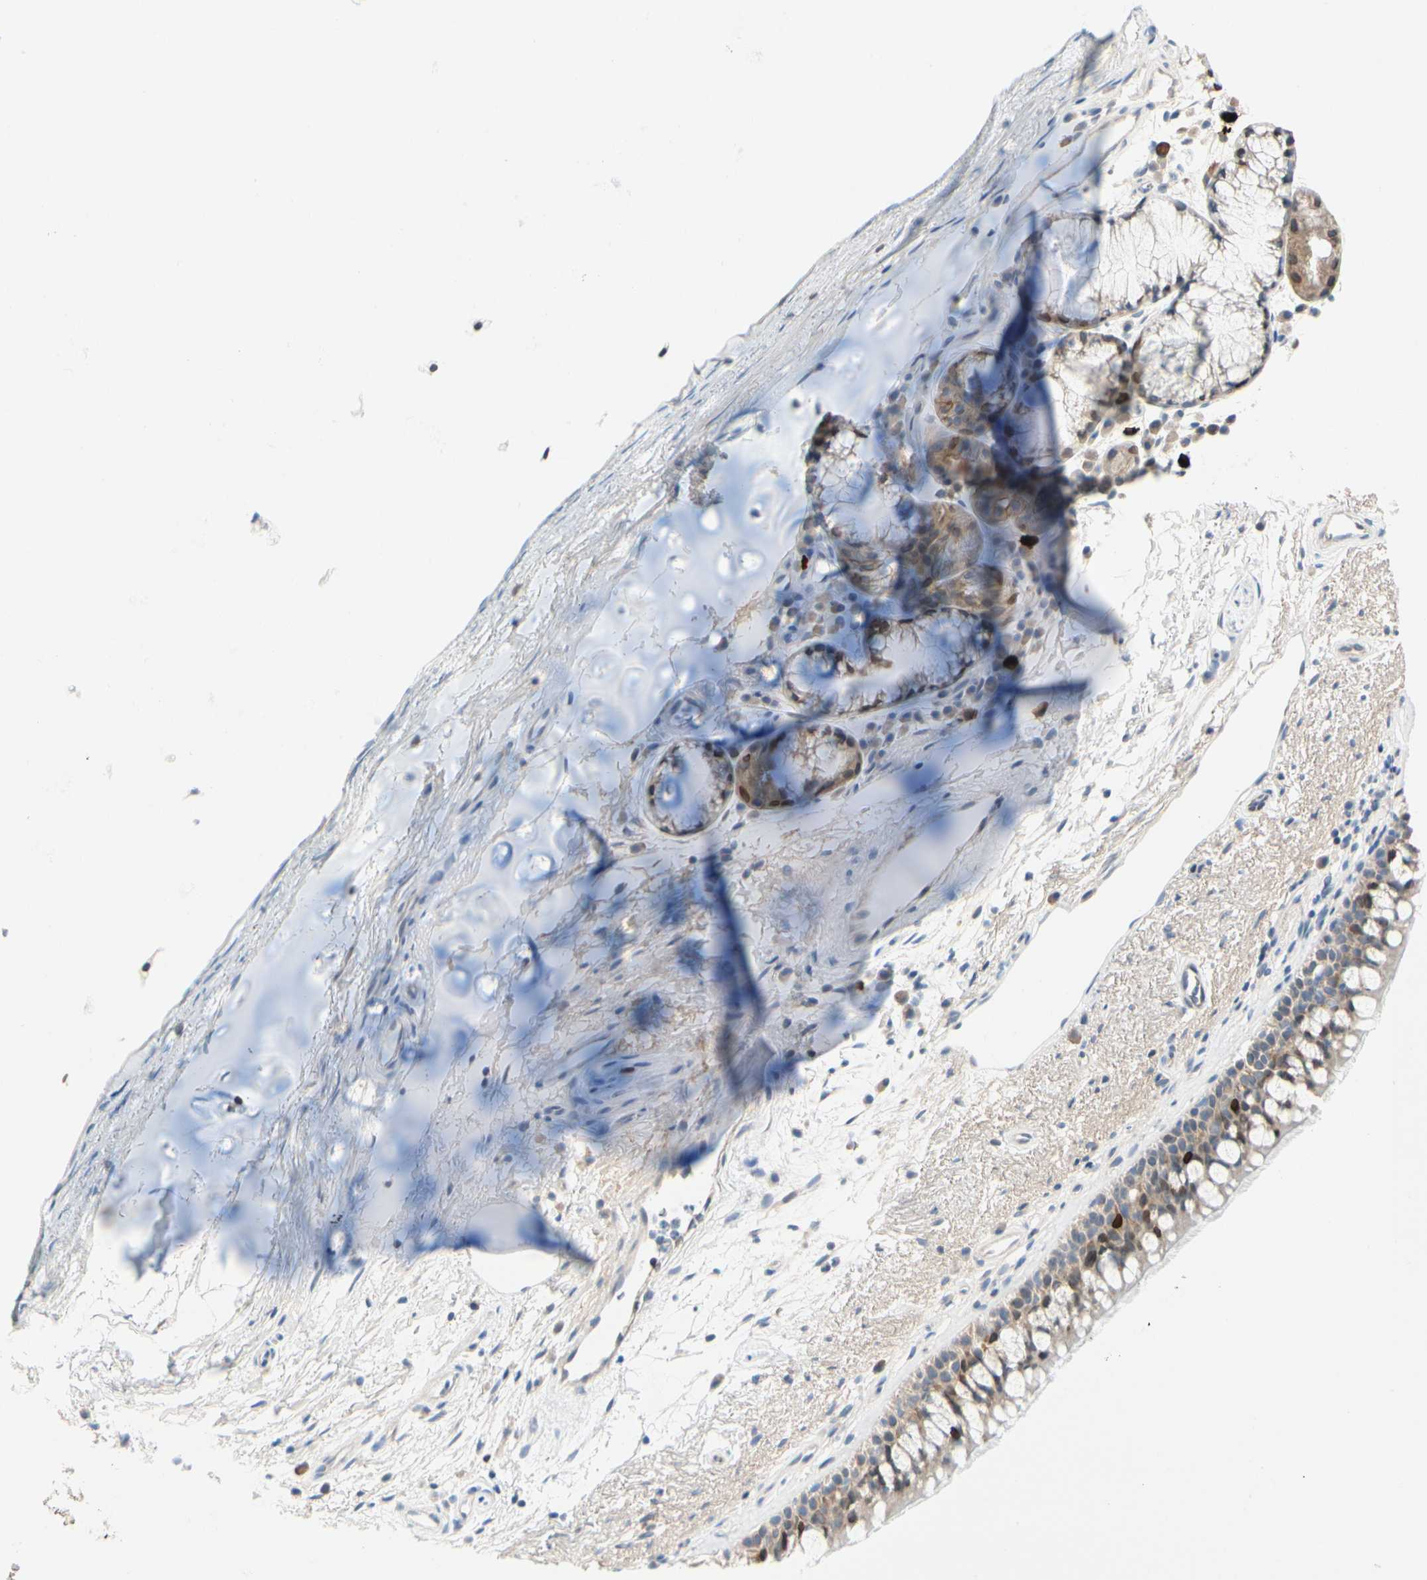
{"staining": {"intensity": "moderate", "quantity": "25%-75%", "location": "cytoplasmic/membranous"}, "tissue": "bronchus", "cell_type": "Respiratory epithelial cells", "image_type": "normal", "snomed": [{"axis": "morphology", "description": "Normal tissue, NOS"}, {"axis": "topography", "description": "Bronchus"}], "caption": "Normal bronchus displays moderate cytoplasmic/membranous staining in about 25%-75% of respiratory epithelial cells.", "gene": "ZNF132", "patient": {"sex": "female", "age": 54}}